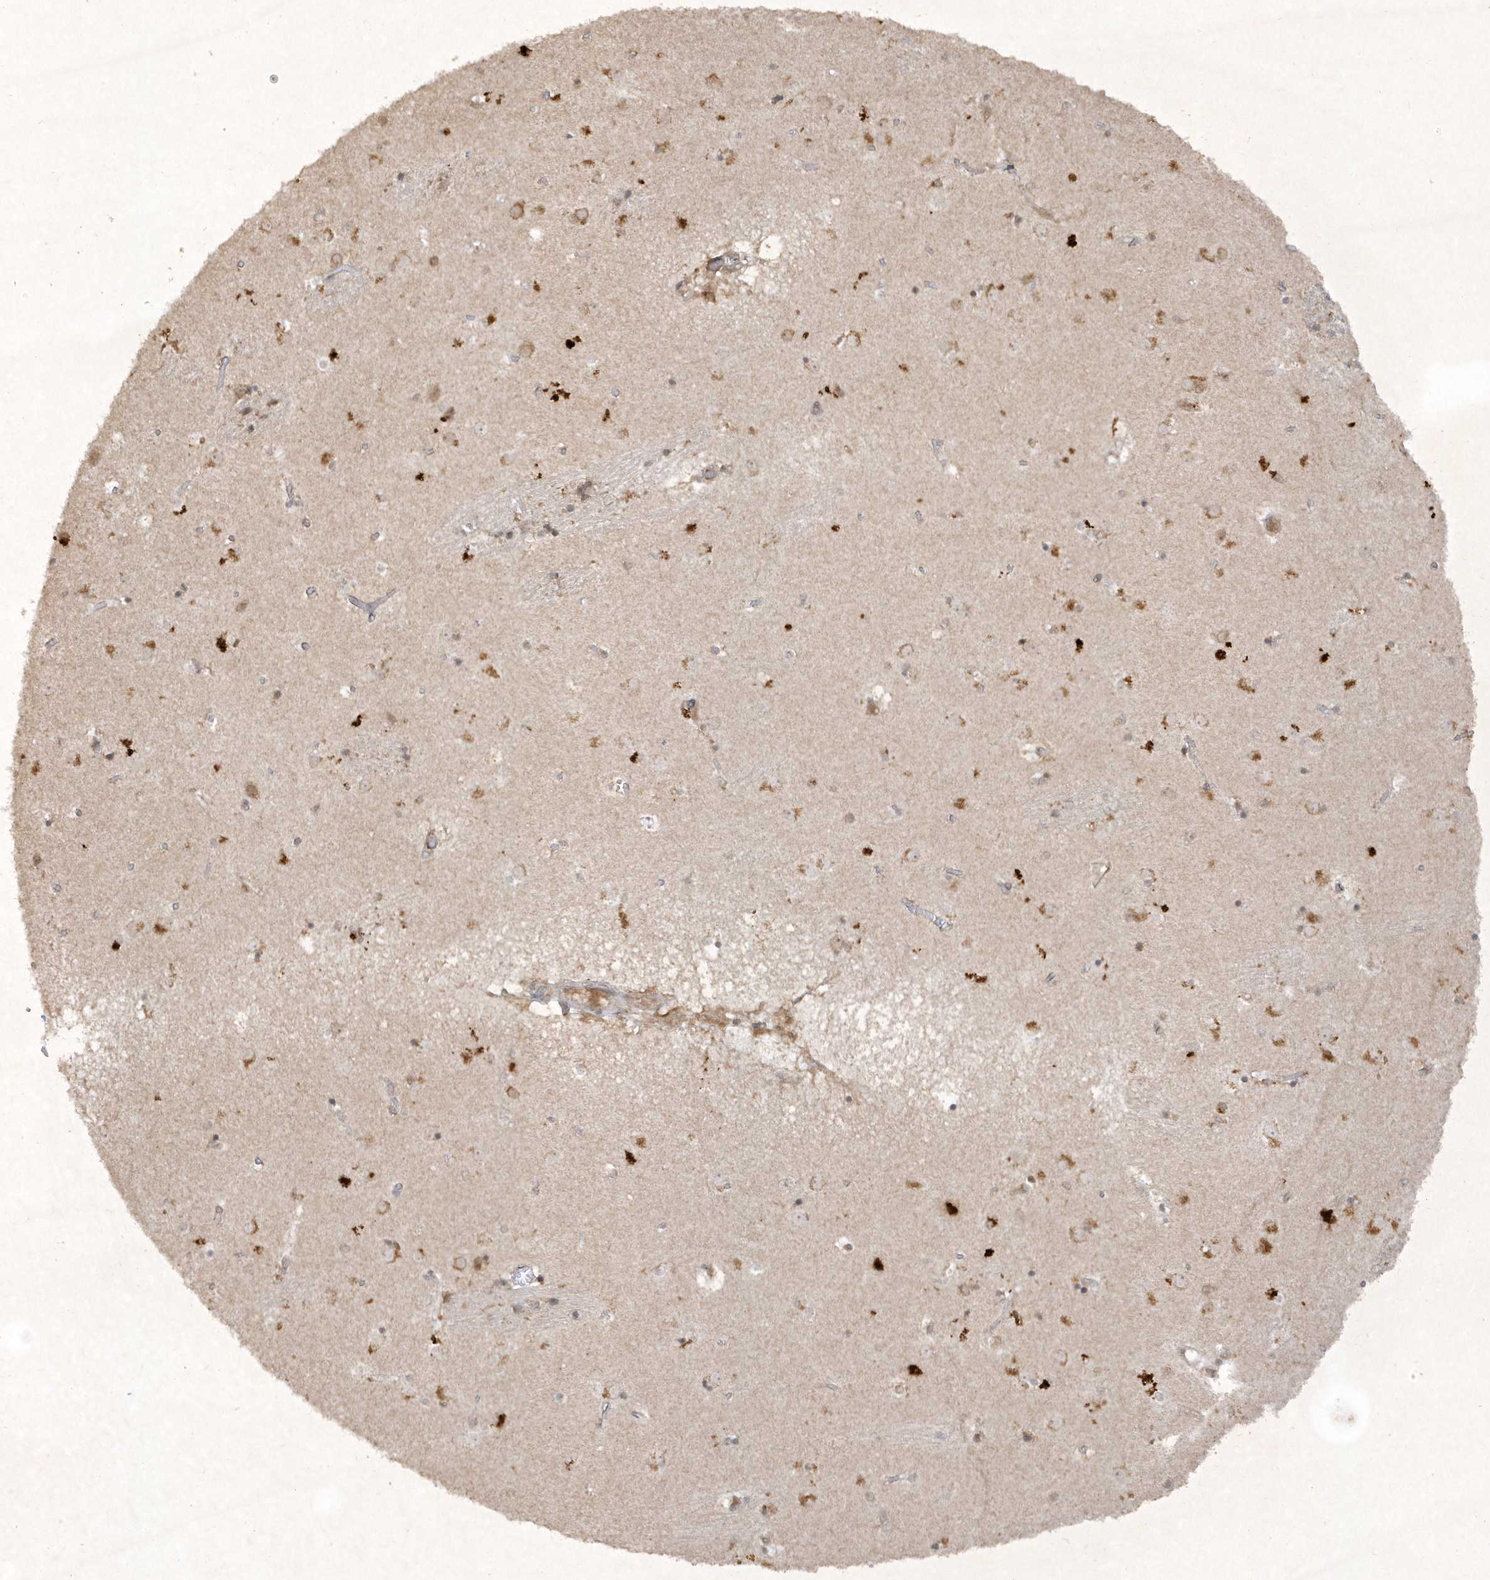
{"staining": {"intensity": "negative", "quantity": "none", "location": "none"}, "tissue": "caudate", "cell_type": "Glial cells", "image_type": "normal", "snomed": [{"axis": "morphology", "description": "Normal tissue, NOS"}, {"axis": "topography", "description": "Lateral ventricle wall"}], "caption": "A histopathology image of human caudate is negative for staining in glial cells. Brightfield microscopy of immunohistochemistry (IHC) stained with DAB (brown) and hematoxylin (blue), captured at high magnification.", "gene": "ZNF213", "patient": {"sex": "male", "age": 70}}